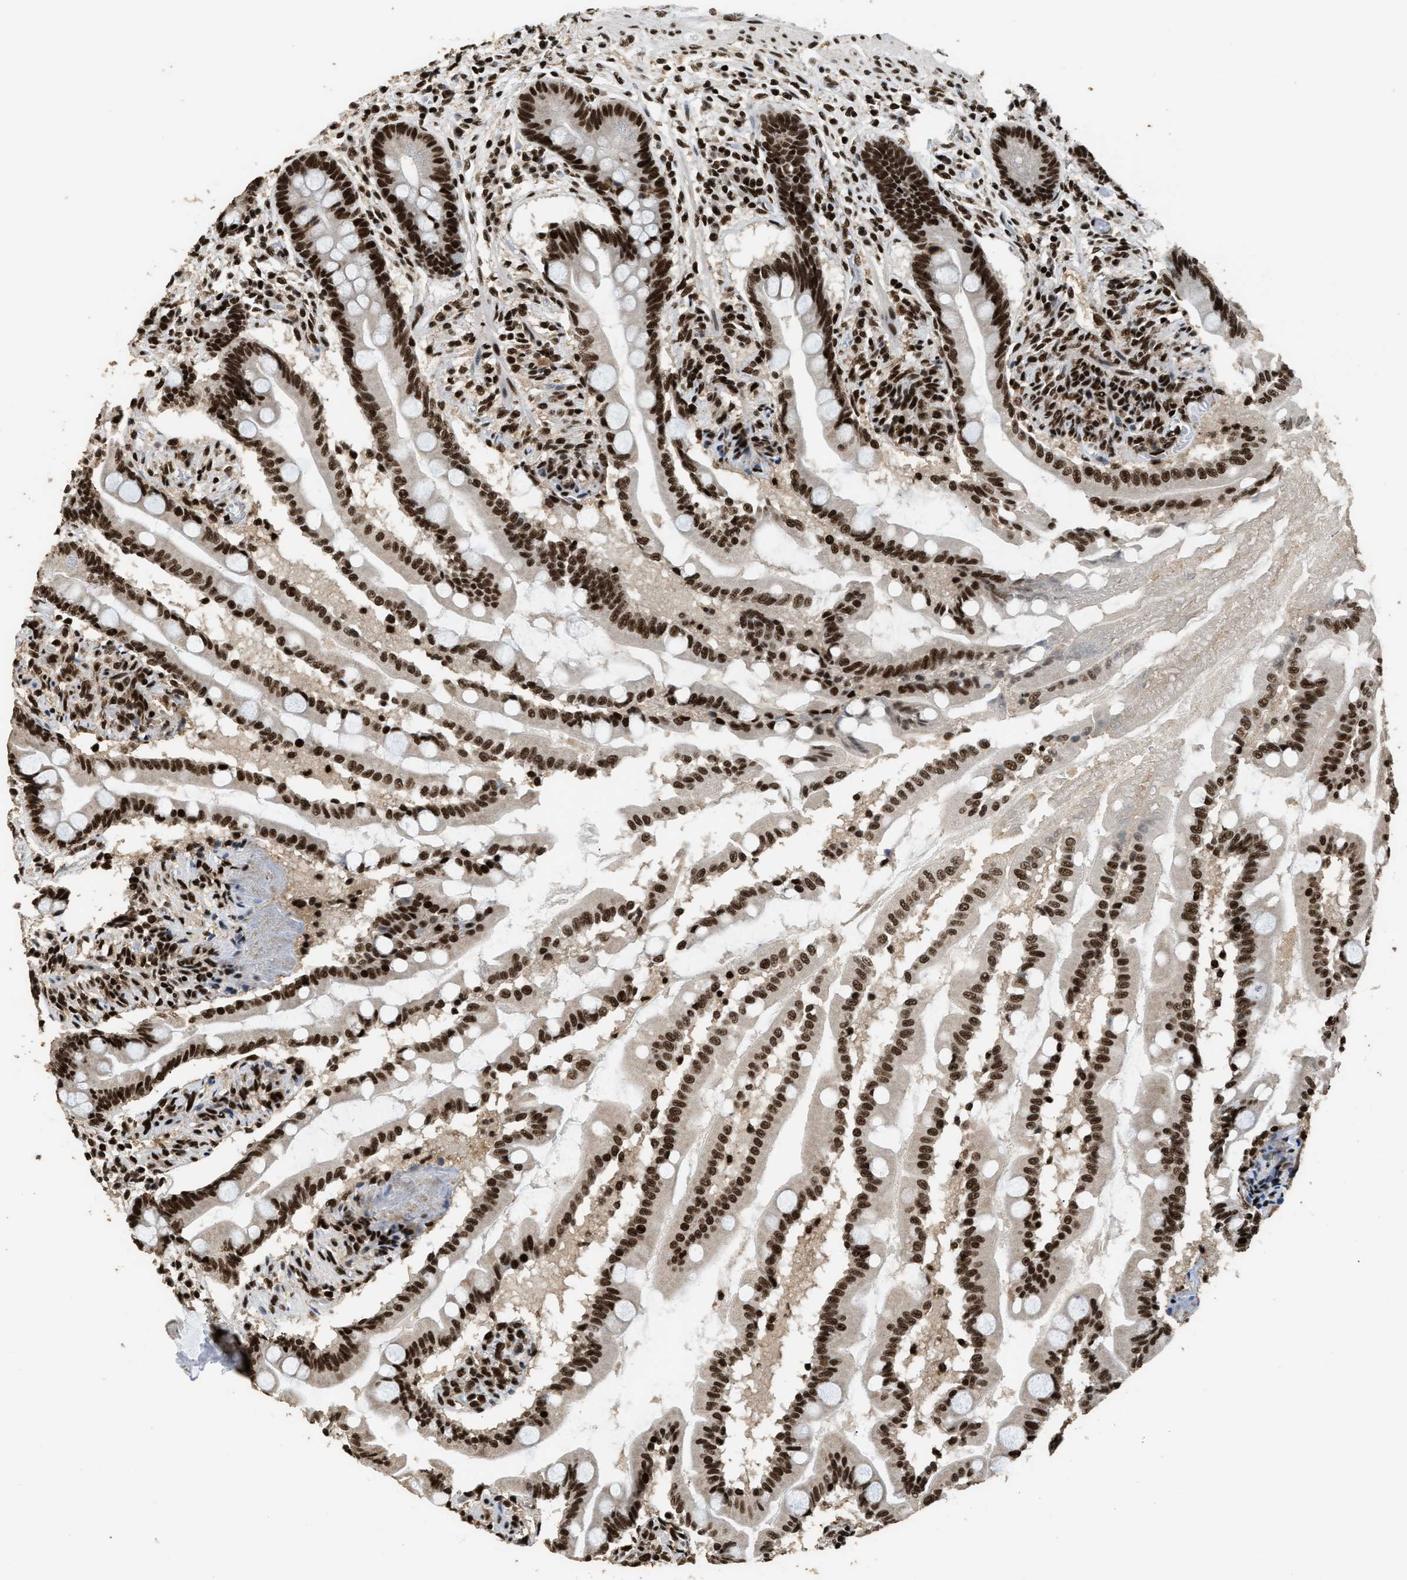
{"staining": {"intensity": "strong", "quantity": ">75%", "location": "nuclear"}, "tissue": "small intestine", "cell_type": "Glandular cells", "image_type": "normal", "snomed": [{"axis": "morphology", "description": "Normal tissue, NOS"}, {"axis": "topography", "description": "Small intestine"}], "caption": "Normal small intestine was stained to show a protein in brown. There is high levels of strong nuclear staining in approximately >75% of glandular cells. Nuclei are stained in blue.", "gene": "RAD21", "patient": {"sex": "female", "age": 56}}